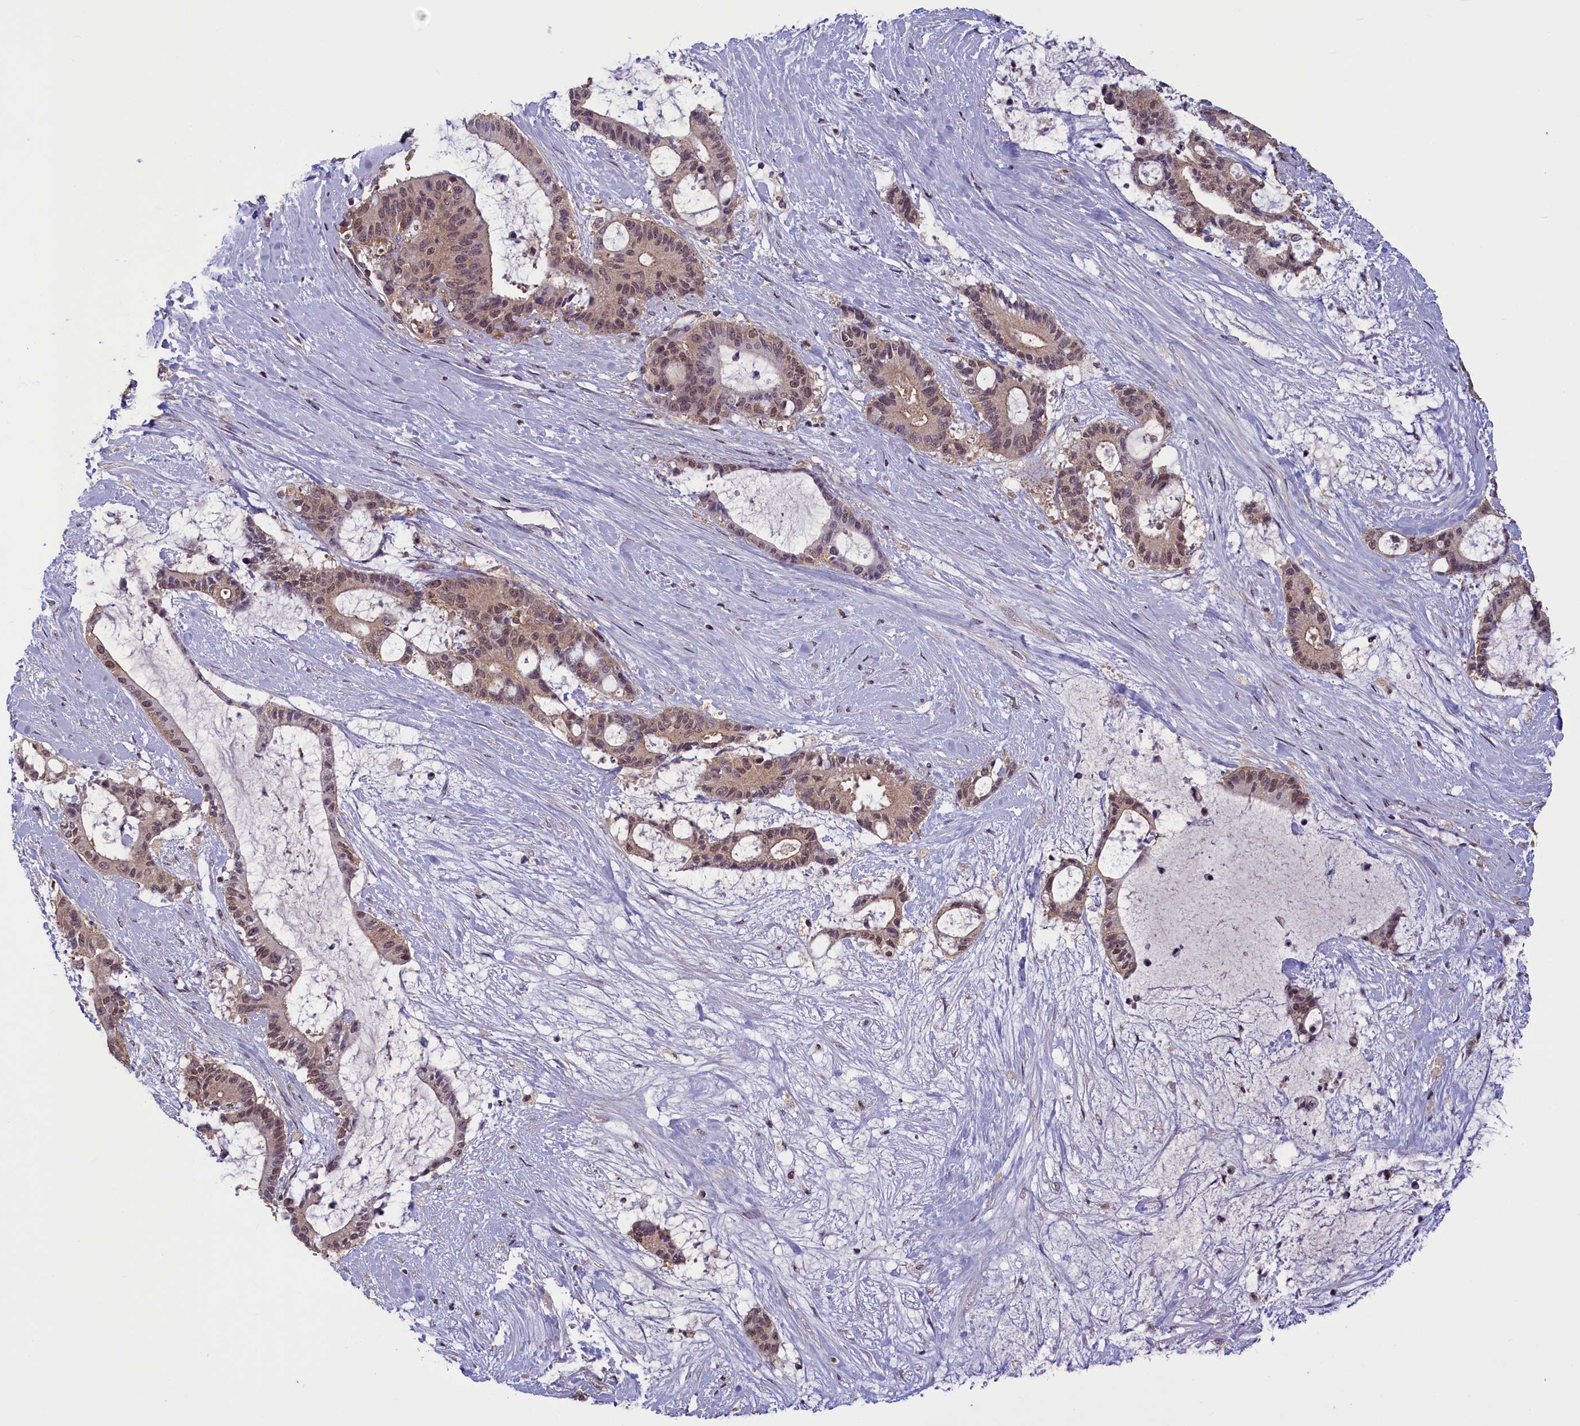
{"staining": {"intensity": "weak", "quantity": ">75%", "location": "nuclear"}, "tissue": "liver cancer", "cell_type": "Tumor cells", "image_type": "cancer", "snomed": [{"axis": "morphology", "description": "Normal tissue, NOS"}, {"axis": "morphology", "description": "Cholangiocarcinoma"}, {"axis": "topography", "description": "Liver"}, {"axis": "topography", "description": "Peripheral nerve tissue"}], "caption": "Immunohistochemistry (IHC) image of neoplastic tissue: cholangiocarcinoma (liver) stained using immunohistochemistry (IHC) demonstrates low levels of weak protein expression localized specifically in the nuclear of tumor cells, appearing as a nuclear brown color.", "gene": "NUBP1", "patient": {"sex": "female", "age": 73}}